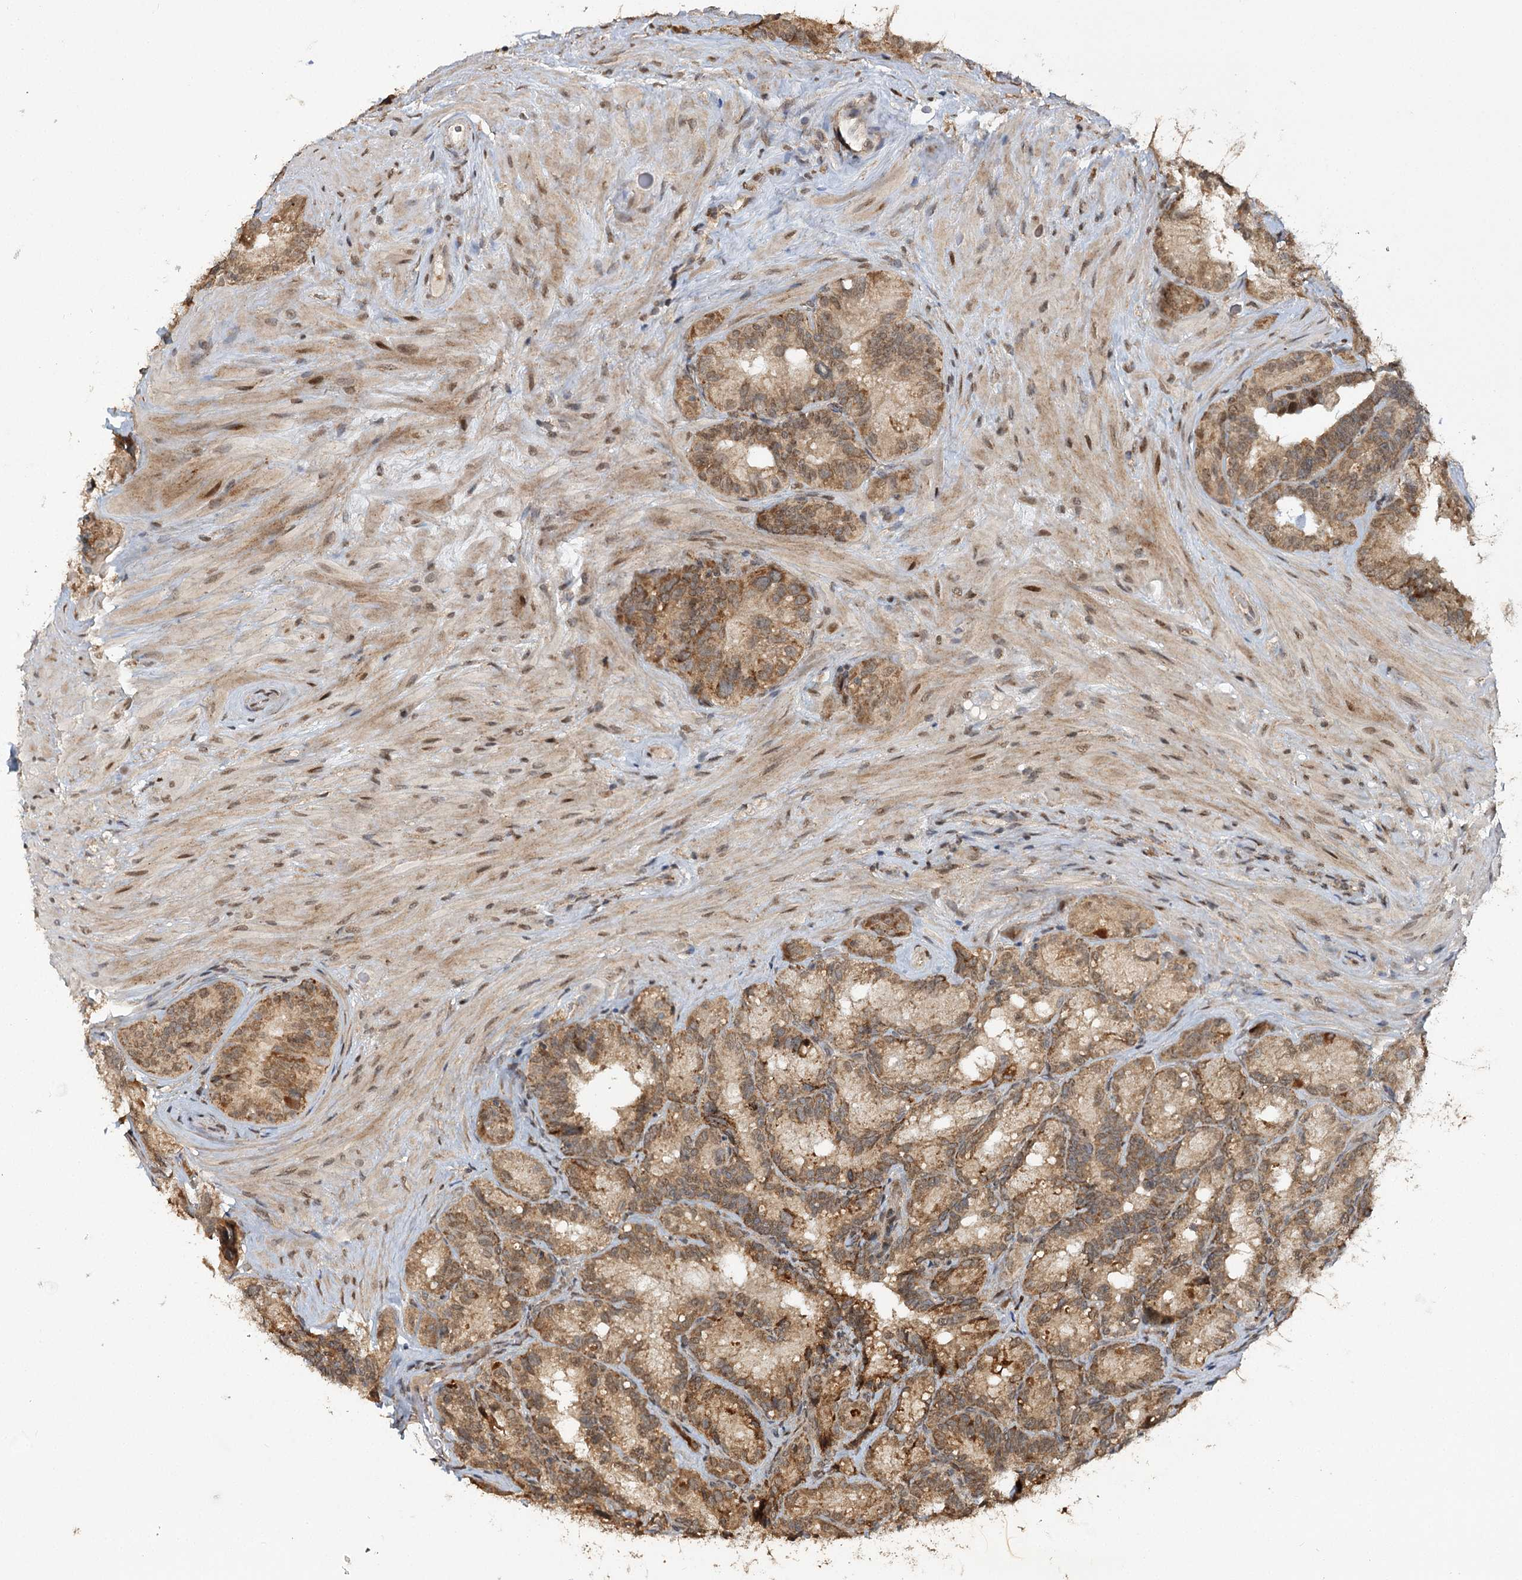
{"staining": {"intensity": "moderate", "quantity": ">75%", "location": "cytoplasmic/membranous"}, "tissue": "seminal vesicle", "cell_type": "Glandular cells", "image_type": "normal", "snomed": [{"axis": "morphology", "description": "Normal tissue, NOS"}, {"axis": "topography", "description": "Seminal veicle"}], "caption": "Immunohistochemical staining of benign human seminal vesicle shows medium levels of moderate cytoplasmic/membranous positivity in approximately >75% of glandular cells.", "gene": "ZNRF3", "patient": {"sex": "male", "age": 60}}